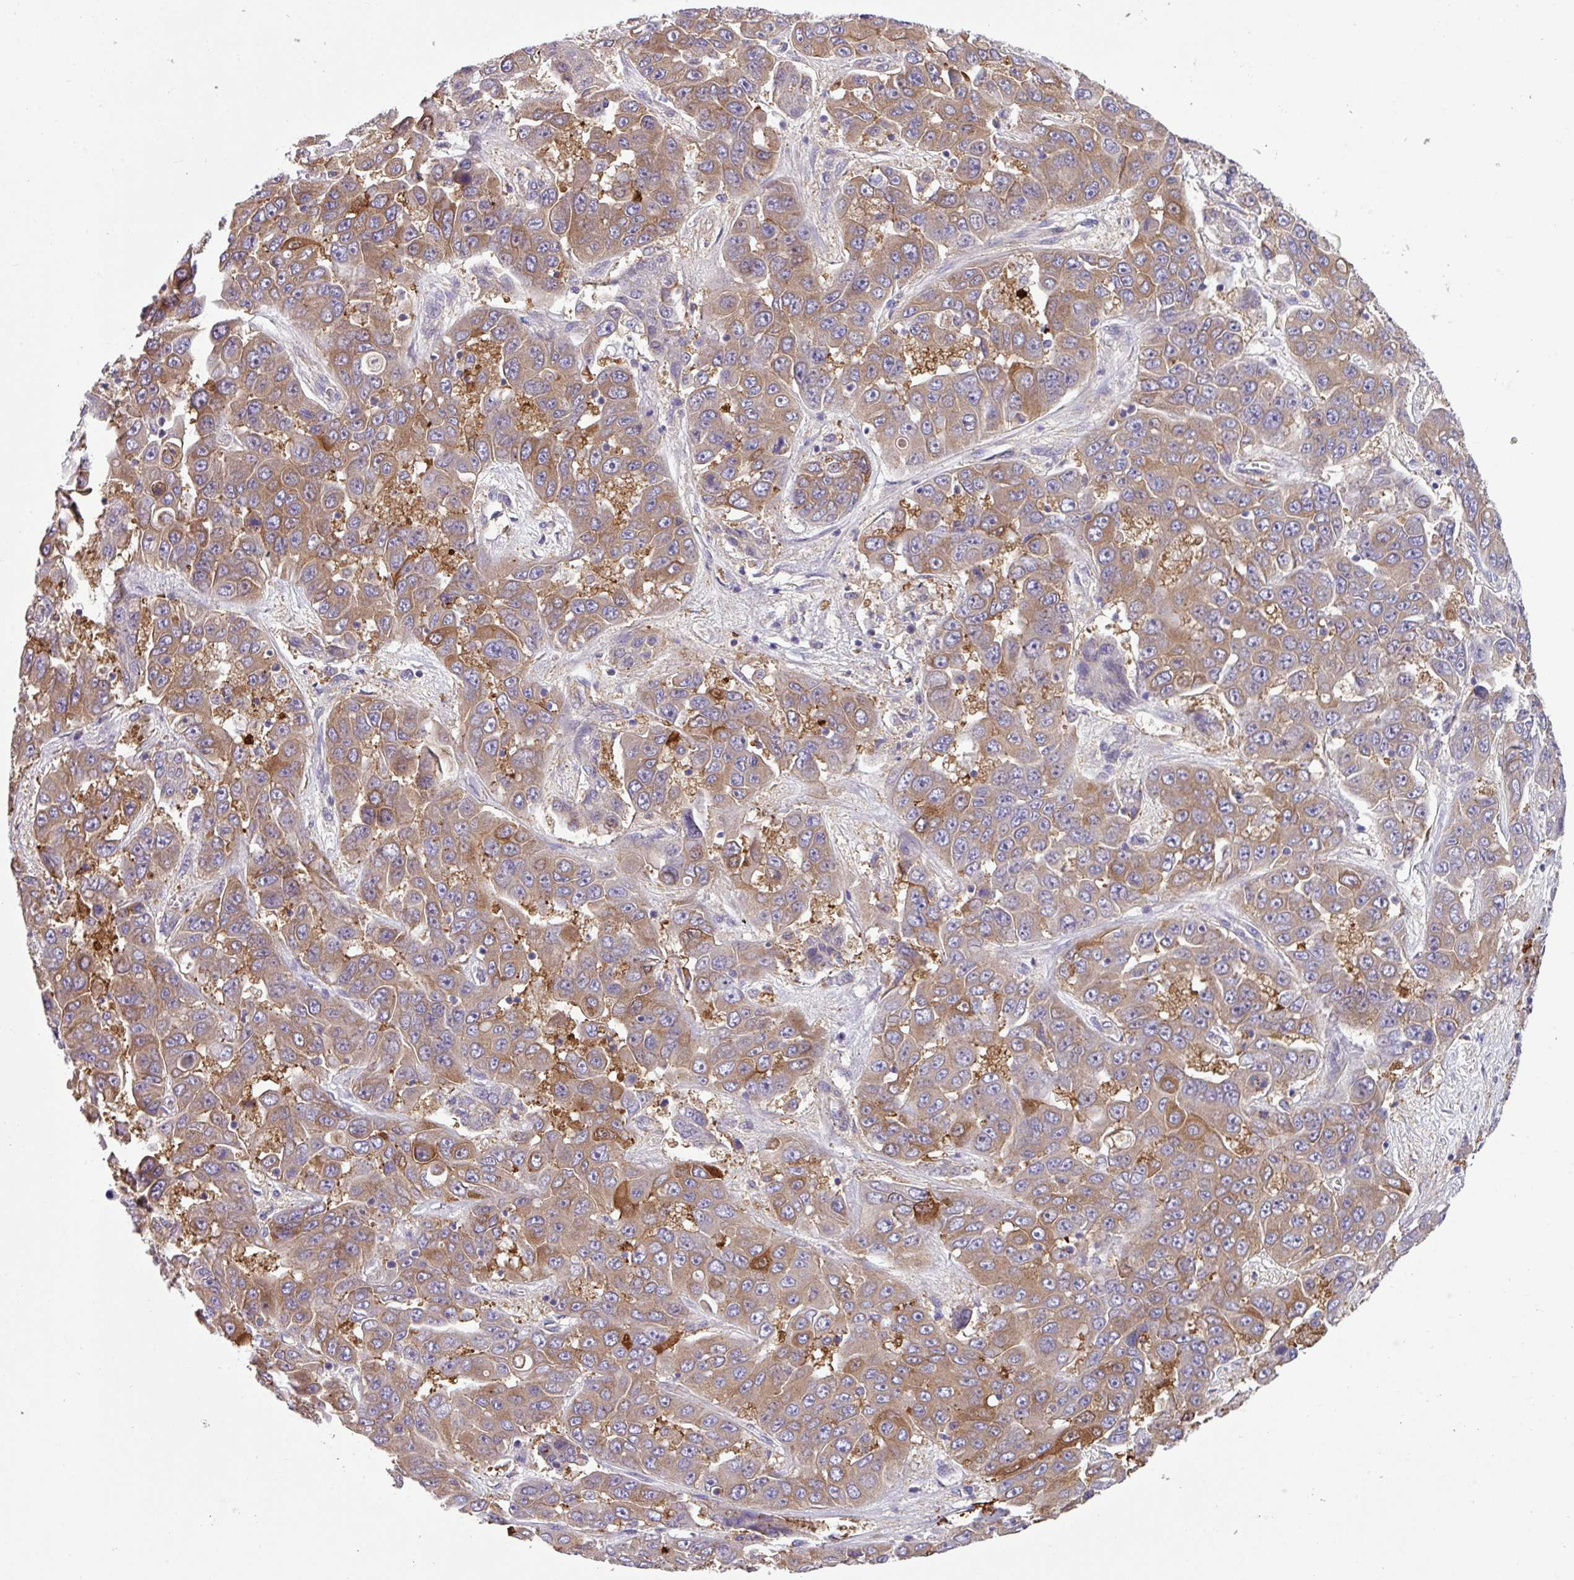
{"staining": {"intensity": "moderate", "quantity": "25%-75%", "location": "cytoplasmic/membranous"}, "tissue": "liver cancer", "cell_type": "Tumor cells", "image_type": "cancer", "snomed": [{"axis": "morphology", "description": "Cholangiocarcinoma"}, {"axis": "topography", "description": "Liver"}], "caption": "Immunohistochemical staining of human liver cancer demonstrates medium levels of moderate cytoplasmic/membranous protein expression in about 25%-75% of tumor cells.", "gene": "SLC23A2", "patient": {"sex": "female", "age": 52}}